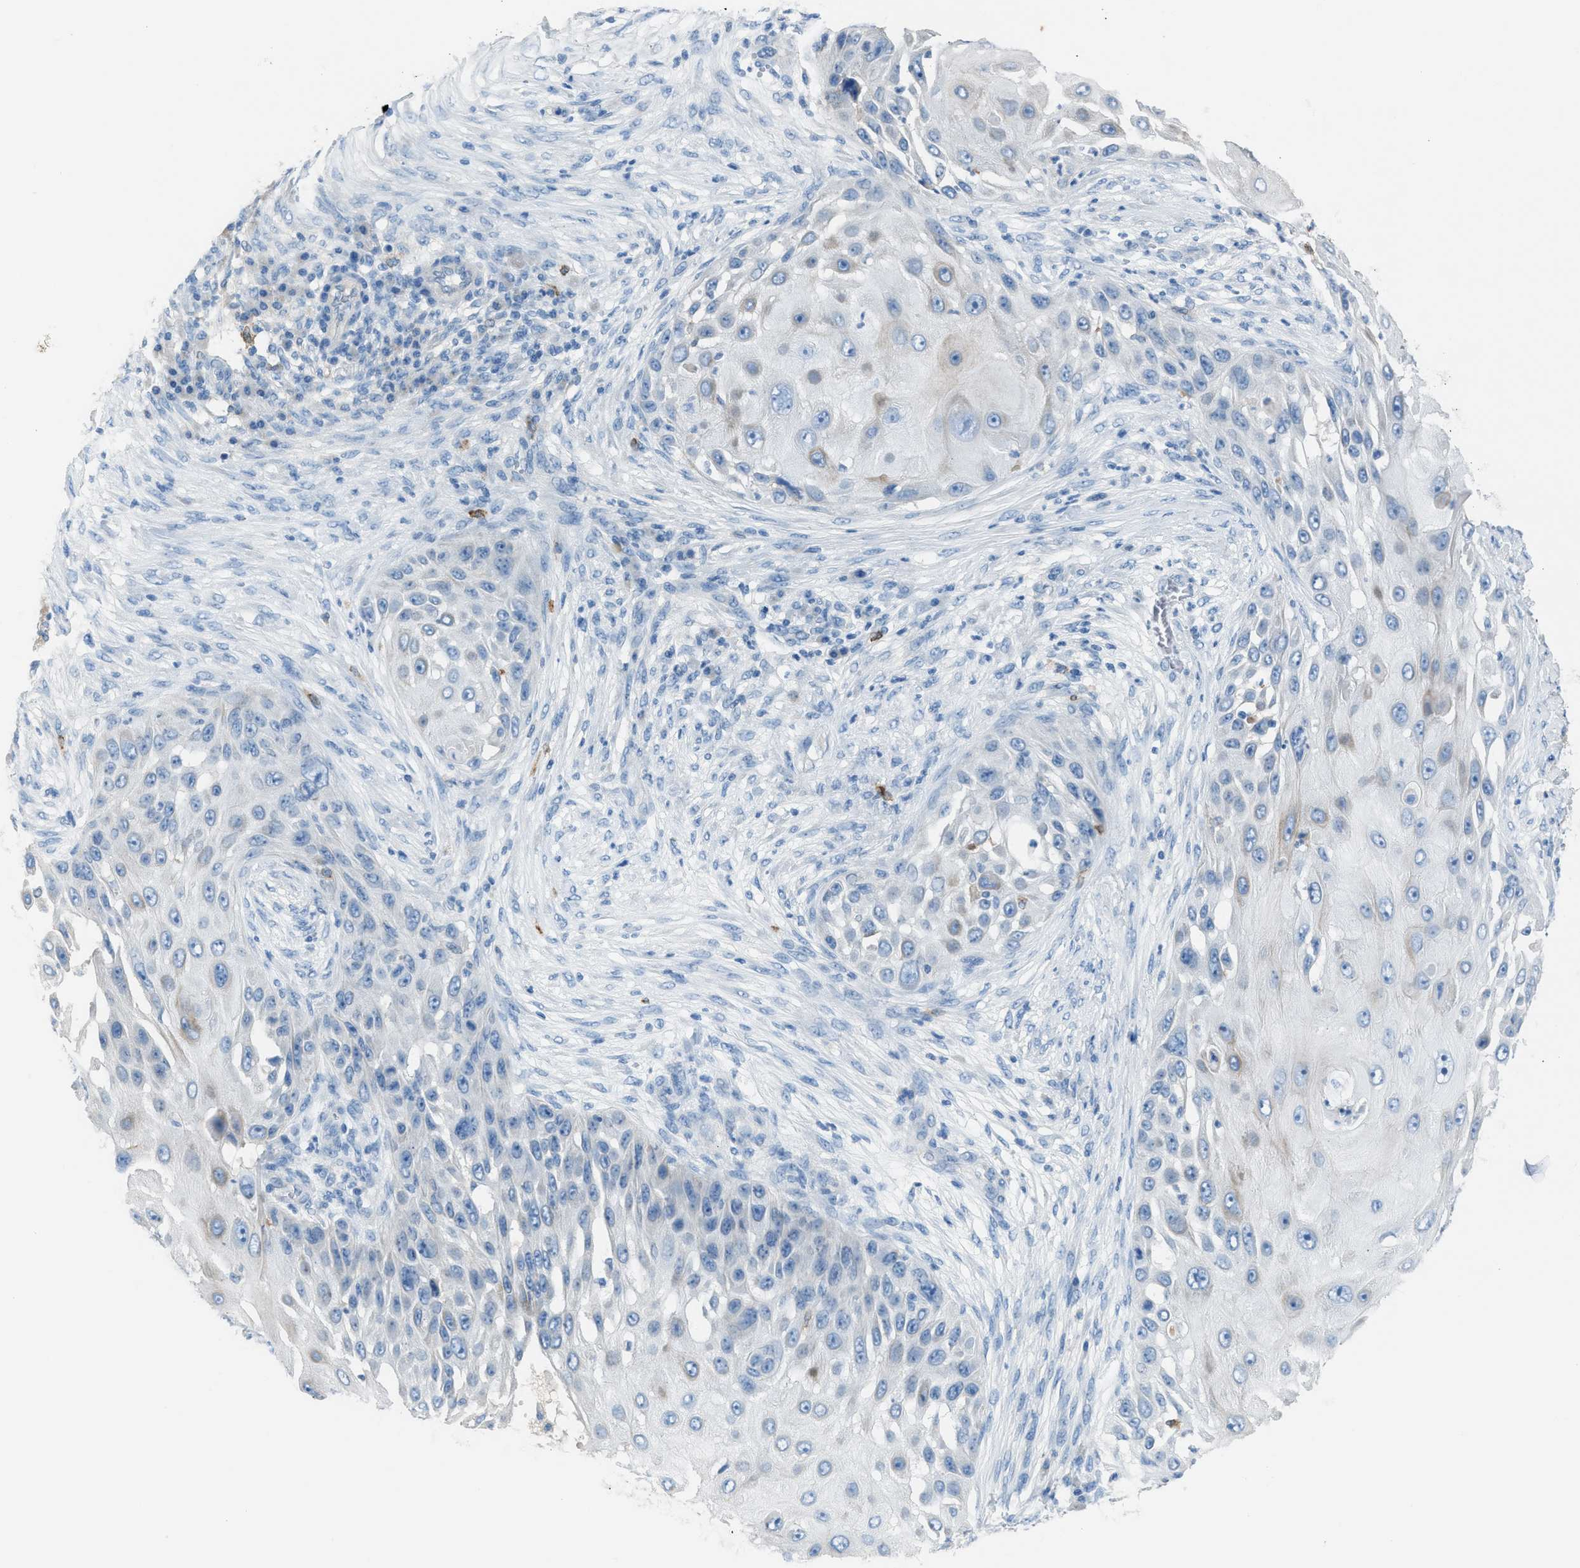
{"staining": {"intensity": "moderate", "quantity": "<25%", "location": "cytoplasmic/membranous"}, "tissue": "skin cancer", "cell_type": "Tumor cells", "image_type": "cancer", "snomed": [{"axis": "morphology", "description": "Squamous cell carcinoma, NOS"}, {"axis": "topography", "description": "Skin"}], "caption": "Immunohistochemistry histopathology image of neoplastic tissue: human skin squamous cell carcinoma stained using immunohistochemistry demonstrates low levels of moderate protein expression localized specifically in the cytoplasmic/membranous of tumor cells, appearing as a cytoplasmic/membranous brown color.", "gene": "CLEC10A", "patient": {"sex": "female", "age": 44}}